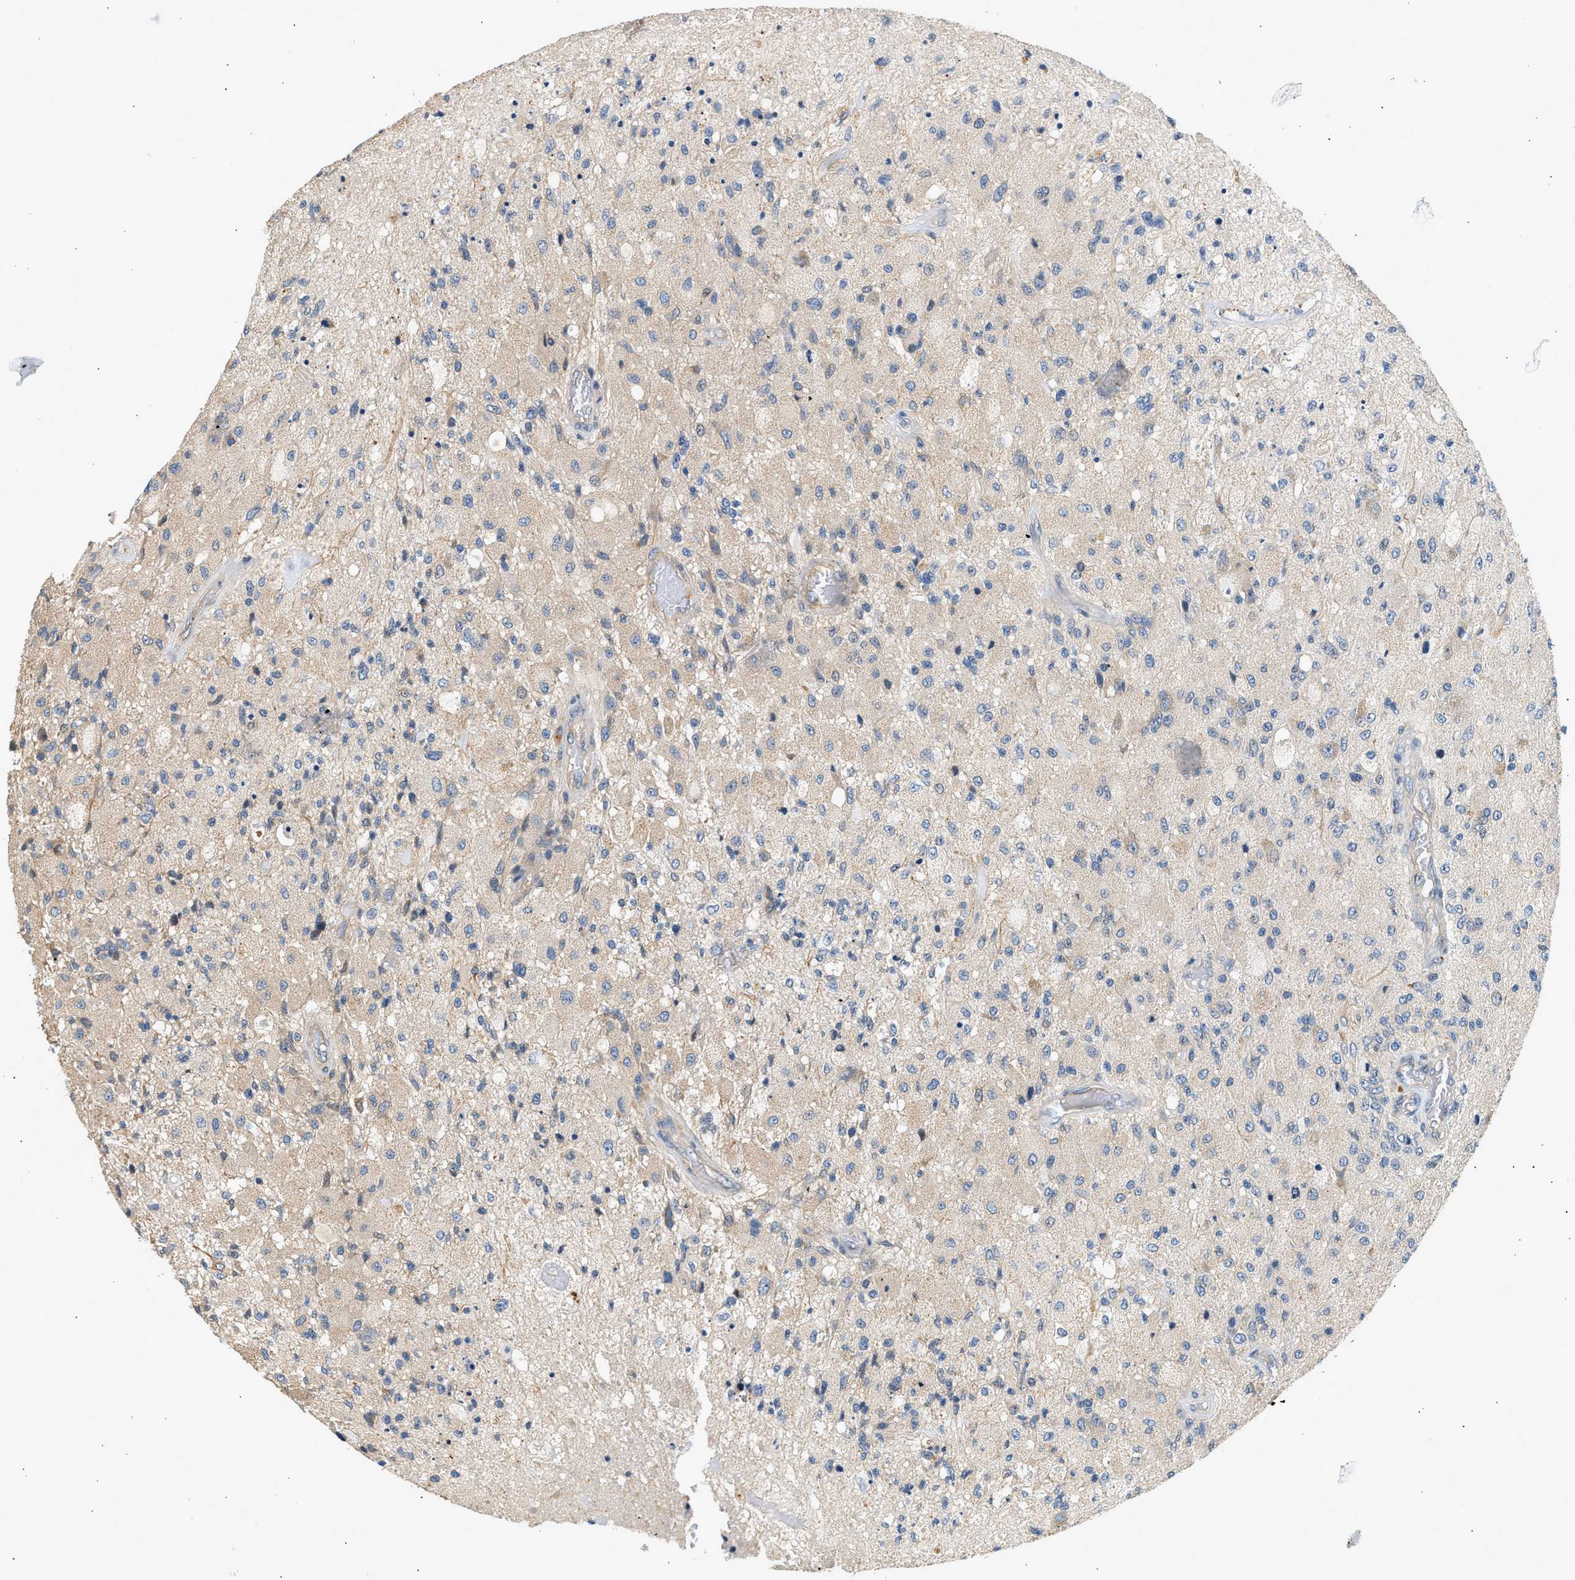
{"staining": {"intensity": "negative", "quantity": "none", "location": "none"}, "tissue": "glioma", "cell_type": "Tumor cells", "image_type": "cancer", "snomed": [{"axis": "morphology", "description": "Normal tissue, NOS"}, {"axis": "morphology", "description": "Glioma, malignant, High grade"}, {"axis": "topography", "description": "Cerebral cortex"}], "caption": "Immunohistochemical staining of glioma shows no significant expression in tumor cells.", "gene": "WDR31", "patient": {"sex": "male", "age": 77}}